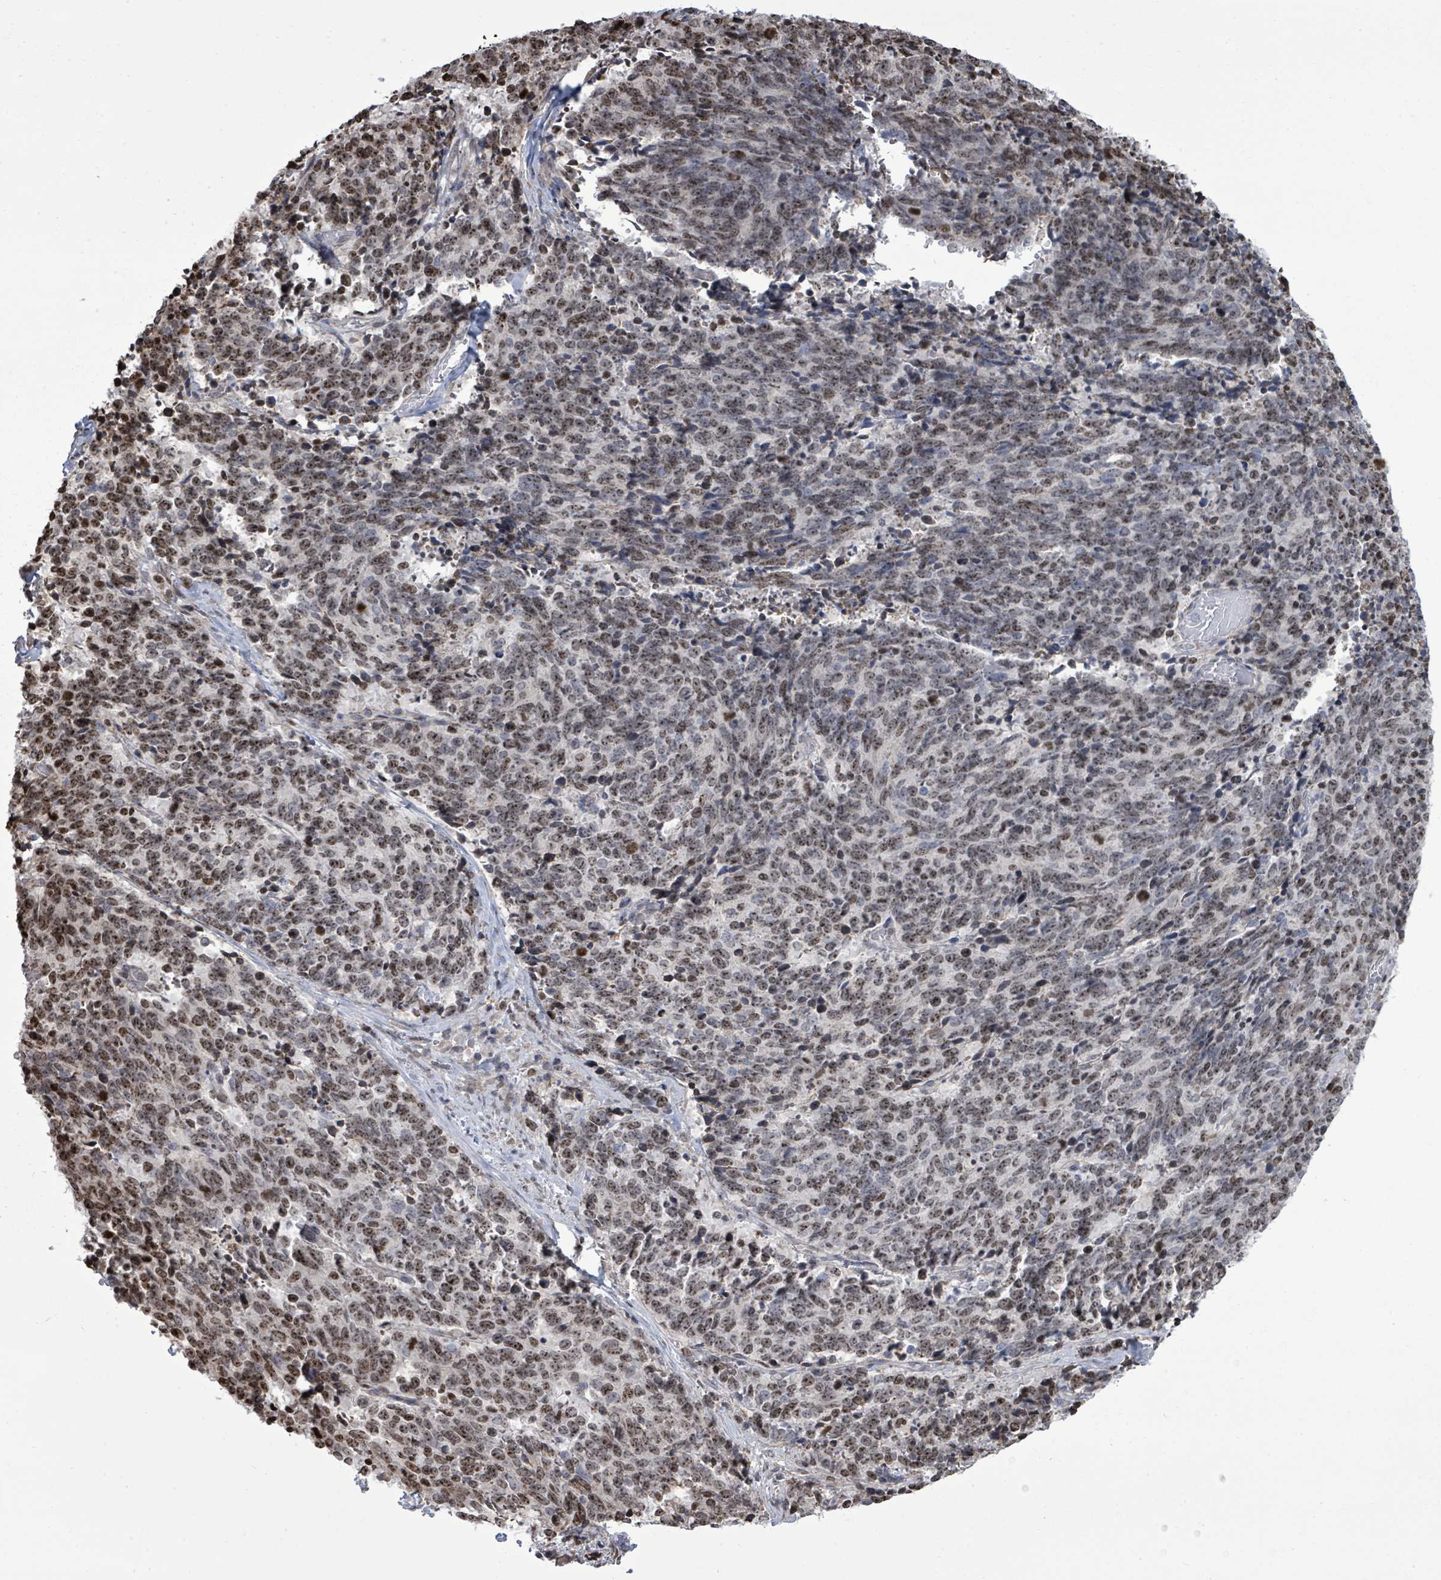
{"staining": {"intensity": "moderate", "quantity": ">75%", "location": "nuclear"}, "tissue": "cervical cancer", "cell_type": "Tumor cells", "image_type": "cancer", "snomed": [{"axis": "morphology", "description": "Squamous cell carcinoma, NOS"}, {"axis": "topography", "description": "Cervix"}], "caption": "Cervical squamous cell carcinoma stained with a brown dye shows moderate nuclear positive staining in approximately >75% of tumor cells.", "gene": "PAPSS1", "patient": {"sex": "female", "age": 29}}